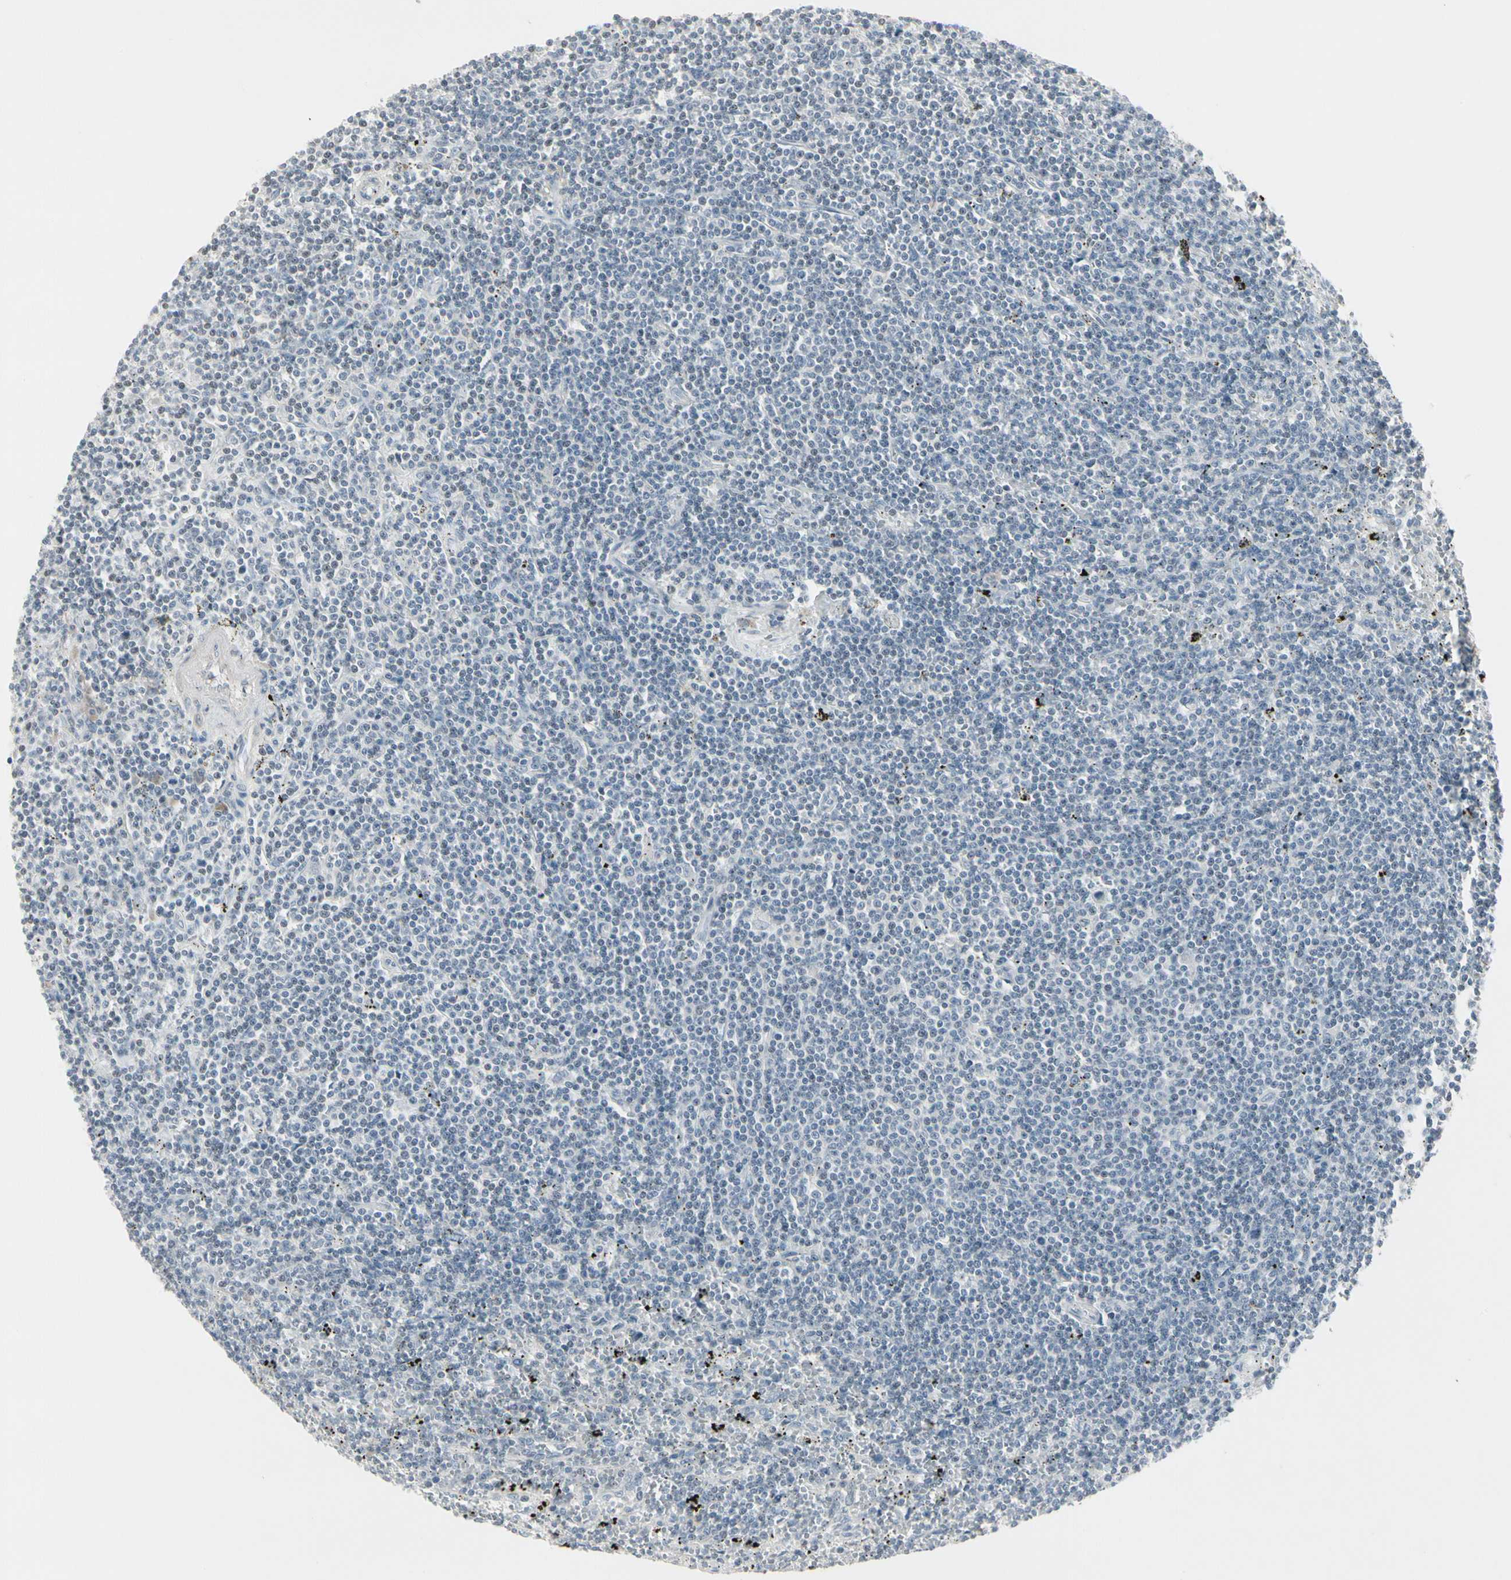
{"staining": {"intensity": "negative", "quantity": "none", "location": "none"}, "tissue": "lymphoma", "cell_type": "Tumor cells", "image_type": "cancer", "snomed": [{"axis": "morphology", "description": "Malignant lymphoma, non-Hodgkin's type, Low grade"}, {"axis": "topography", "description": "Spleen"}], "caption": "This is an immunohistochemistry micrograph of human lymphoma. There is no expression in tumor cells.", "gene": "DMPK", "patient": {"sex": "male", "age": 76}}